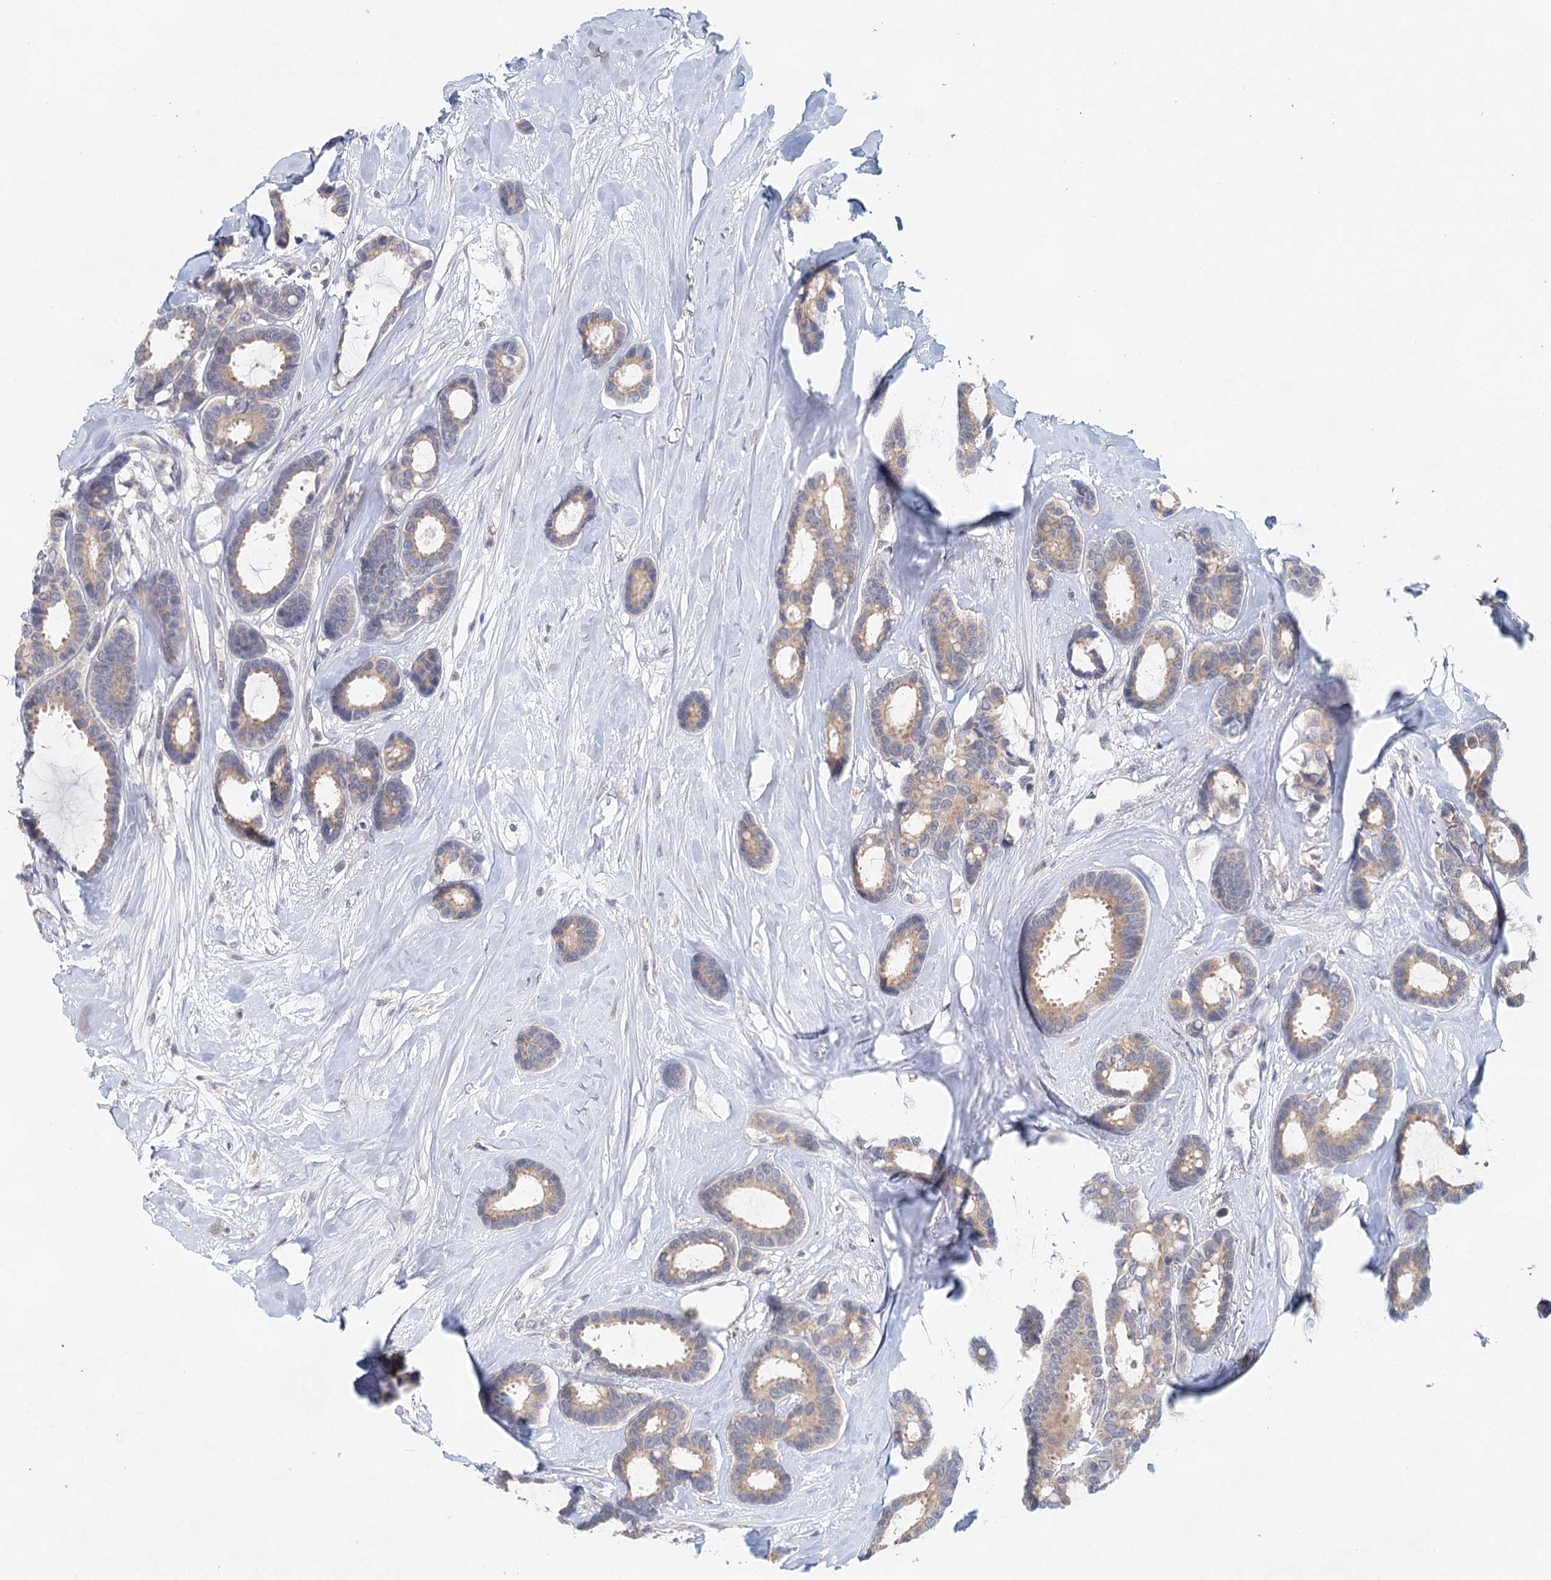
{"staining": {"intensity": "weak", "quantity": ">75%", "location": "cytoplasmic/membranous"}, "tissue": "breast cancer", "cell_type": "Tumor cells", "image_type": "cancer", "snomed": [{"axis": "morphology", "description": "Duct carcinoma"}, {"axis": "topography", "description": "Breast"}], "caption": "A brown stain shows weak cytoplasmic/membranous expression of a protein in human breast infiltrating ductal carcinoma tumor cells. (IHC, brightfield microscopy, high magnification).", "gene": "BLTP1", "patient": {"sex": "female", "age": 87}}